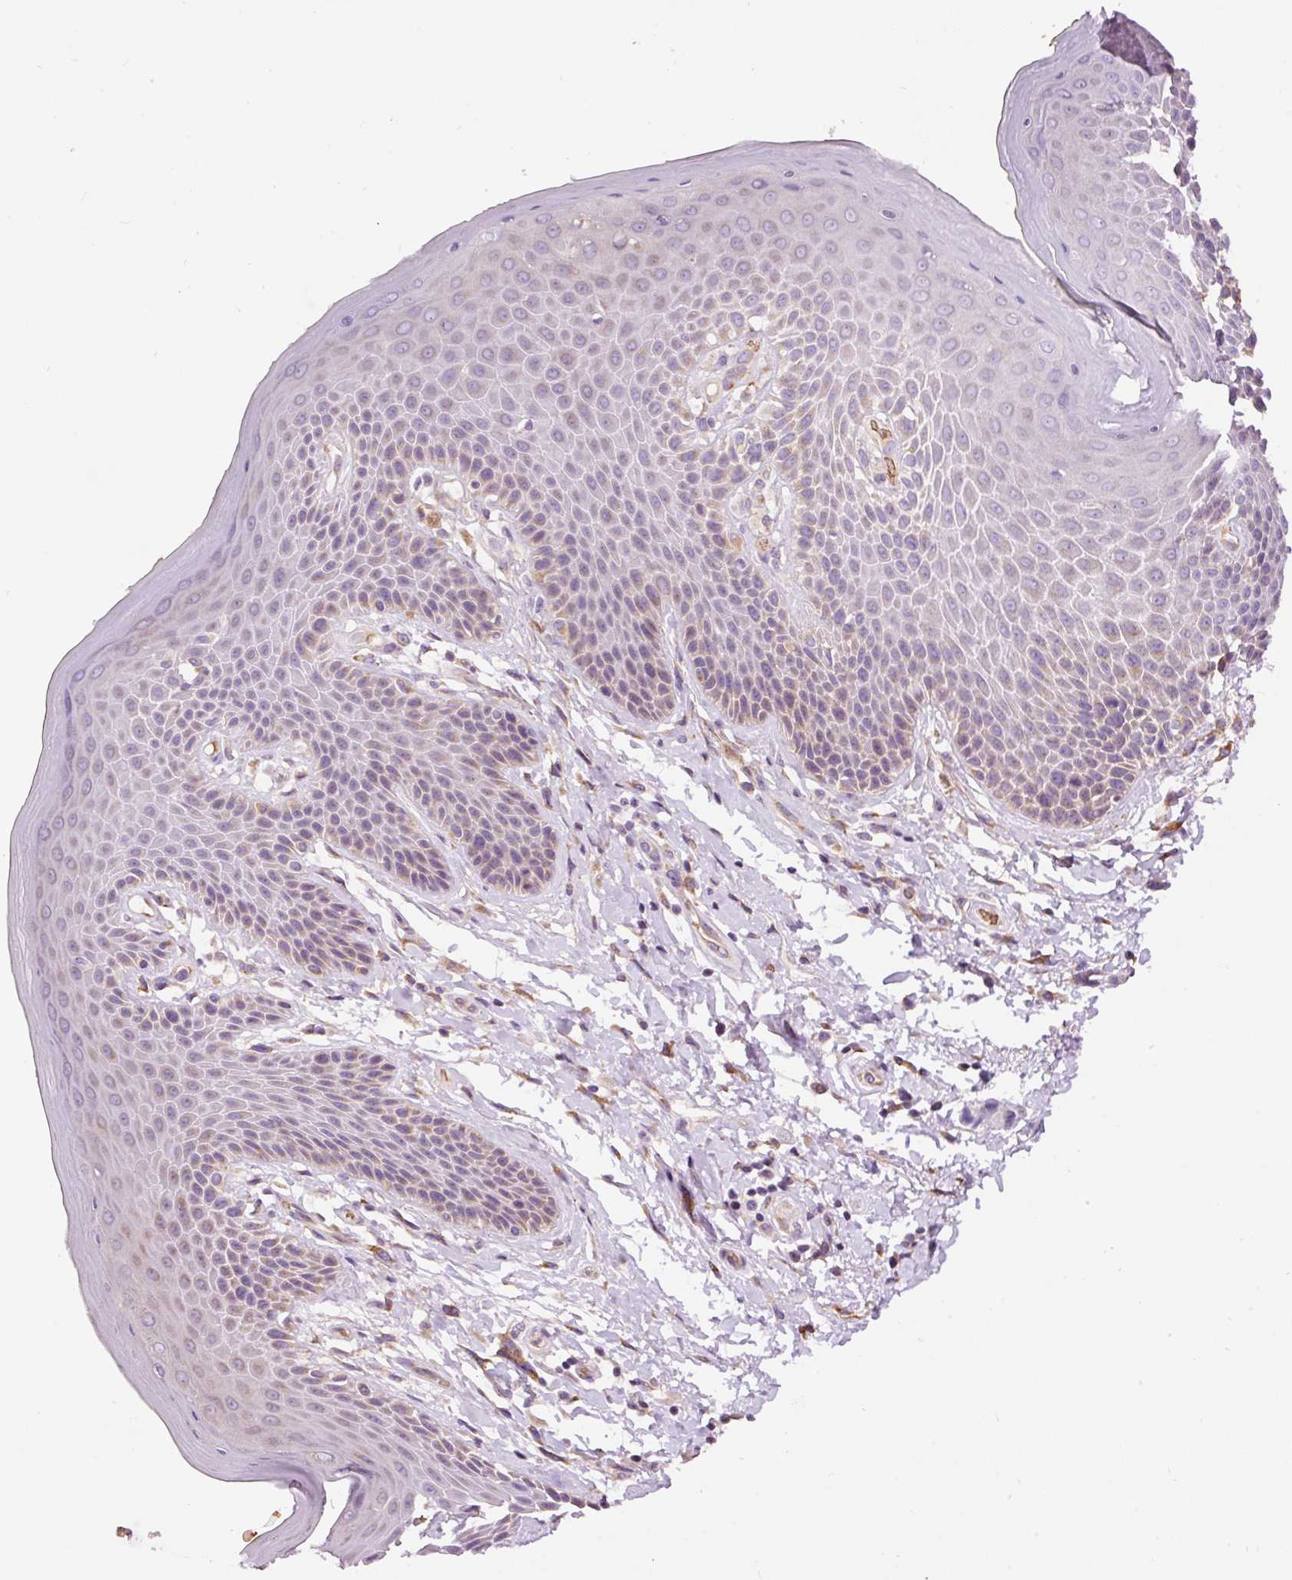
{"staining": {"intensity": "moderate", "quantity": "25%-75%", "location": "cytoplasmic/membranous"}, "tissue": "skin", "cell_type": "Epidermal cells", "image_type": "normal", "snomed": [{"axis": "morphology", "description": "Normal tissue, NOS"}, {"axis": "topography", "description": "Peripheral nerve tissue"}], "caption": "Epidermal cells display medium levels of moderate cytoplasmic/membranous staining in approximately 25%-75% of cells in benign skin. Using DAB (brown) and hematoxylin (blue) stains, captured at high magnification using brightfield microscopy.", "gene": "PRRC2A", "patient": {"sex": "male", "age": 51}}